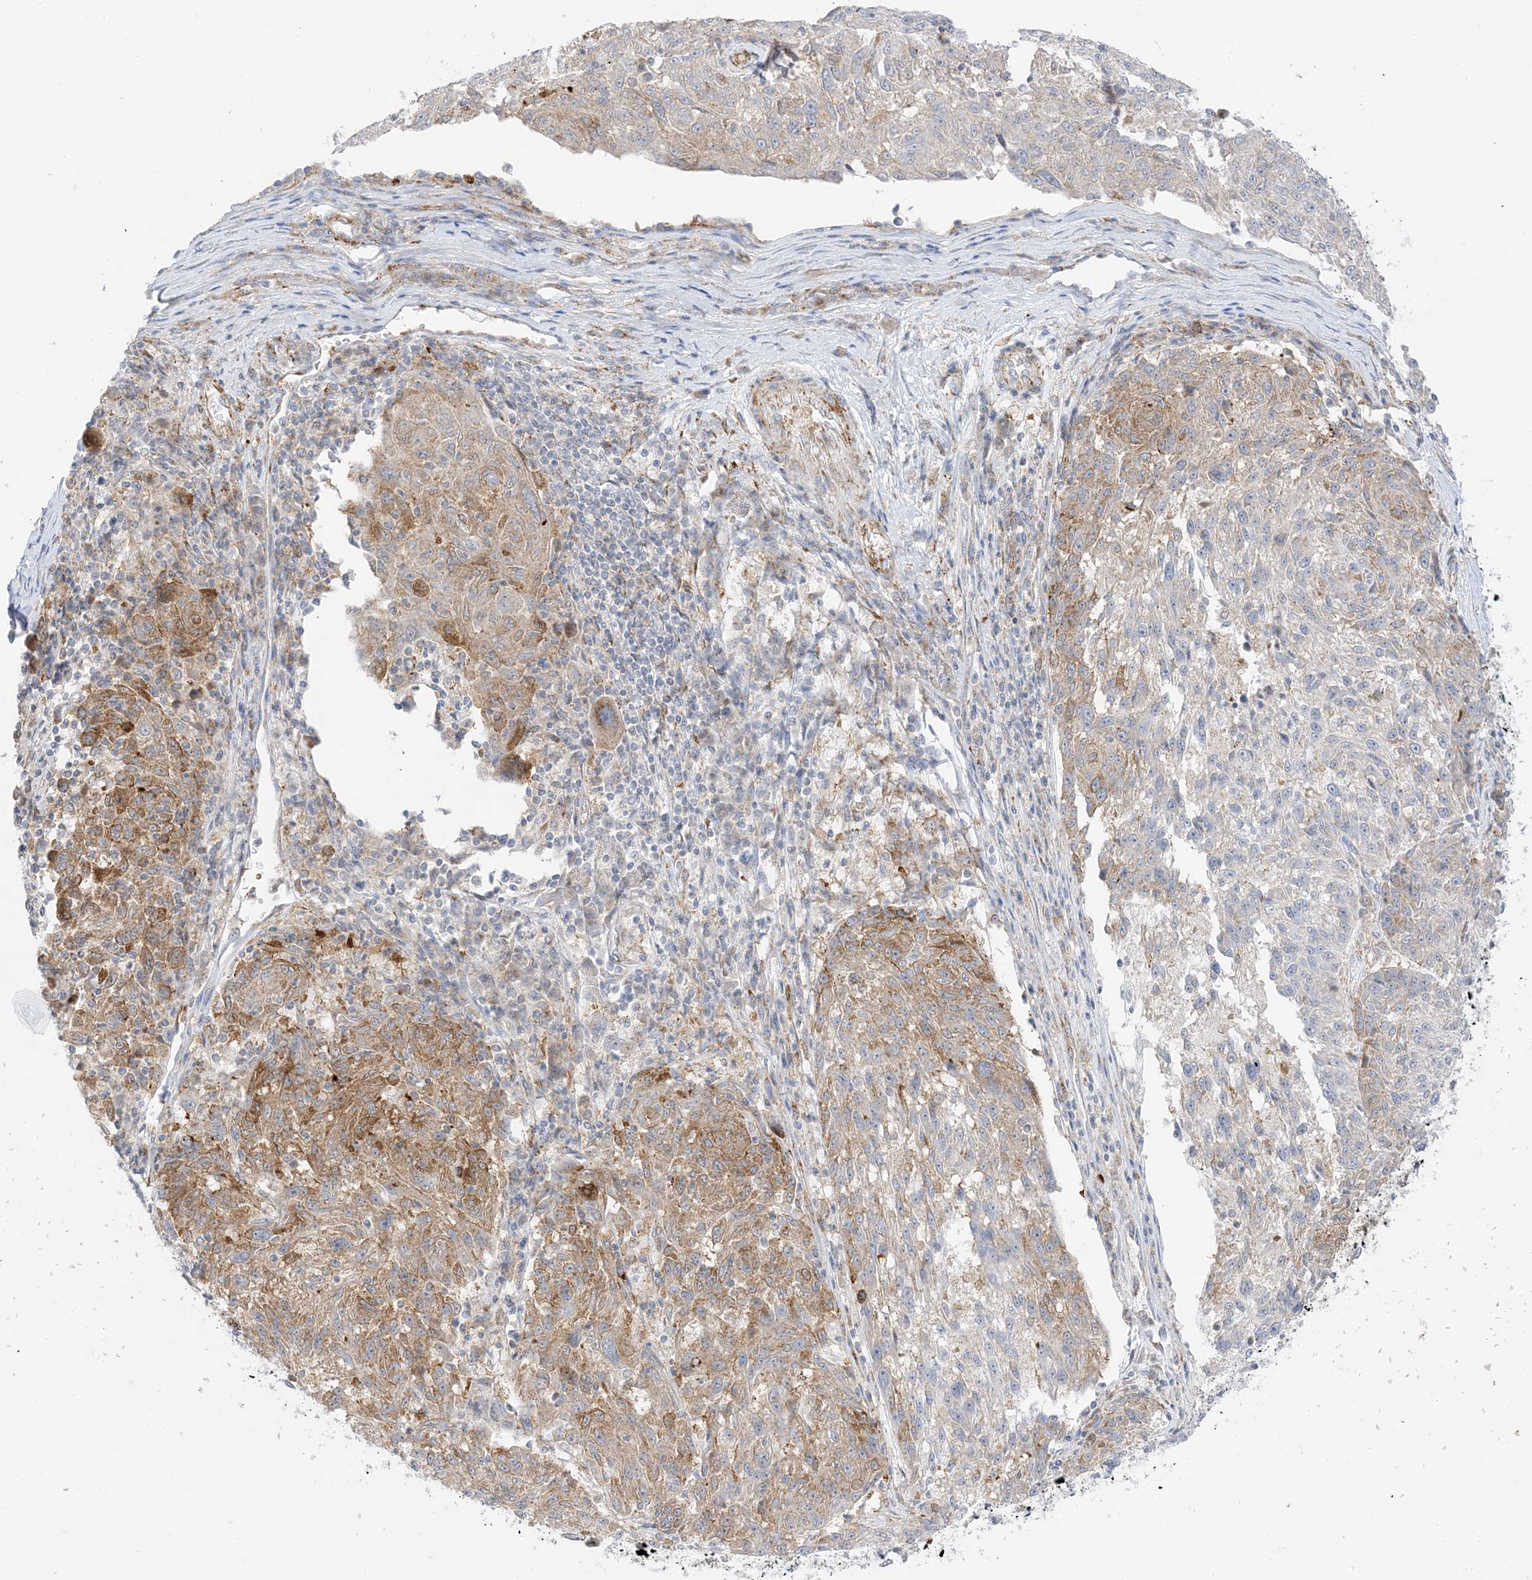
{"staining": {"intensity": "moderate", "quantity": "<25%", "location": "cytoplasmic/membranous"}, "tissue": "melanoma", "cell_type": "Tumor cells", "image_type": "cancer", "snomed": [{"axis": "morphology", "description": "Malignant melanoma, NOS"}, {"axis": "topography", "description": "Skin"}], "caption": "Immunohistochemistry (IHC) of malignant melanoma shows low levels of moderate cytoplasmic/membranous staining in about <25% of tumor cells. The protein of interest is stained brown, and the nuclei are stained in blue (DAB IHC with brightfield microscopy, high magnification).", "gene": "RAC1", "patient": {"sex": "male", "age": 53}}